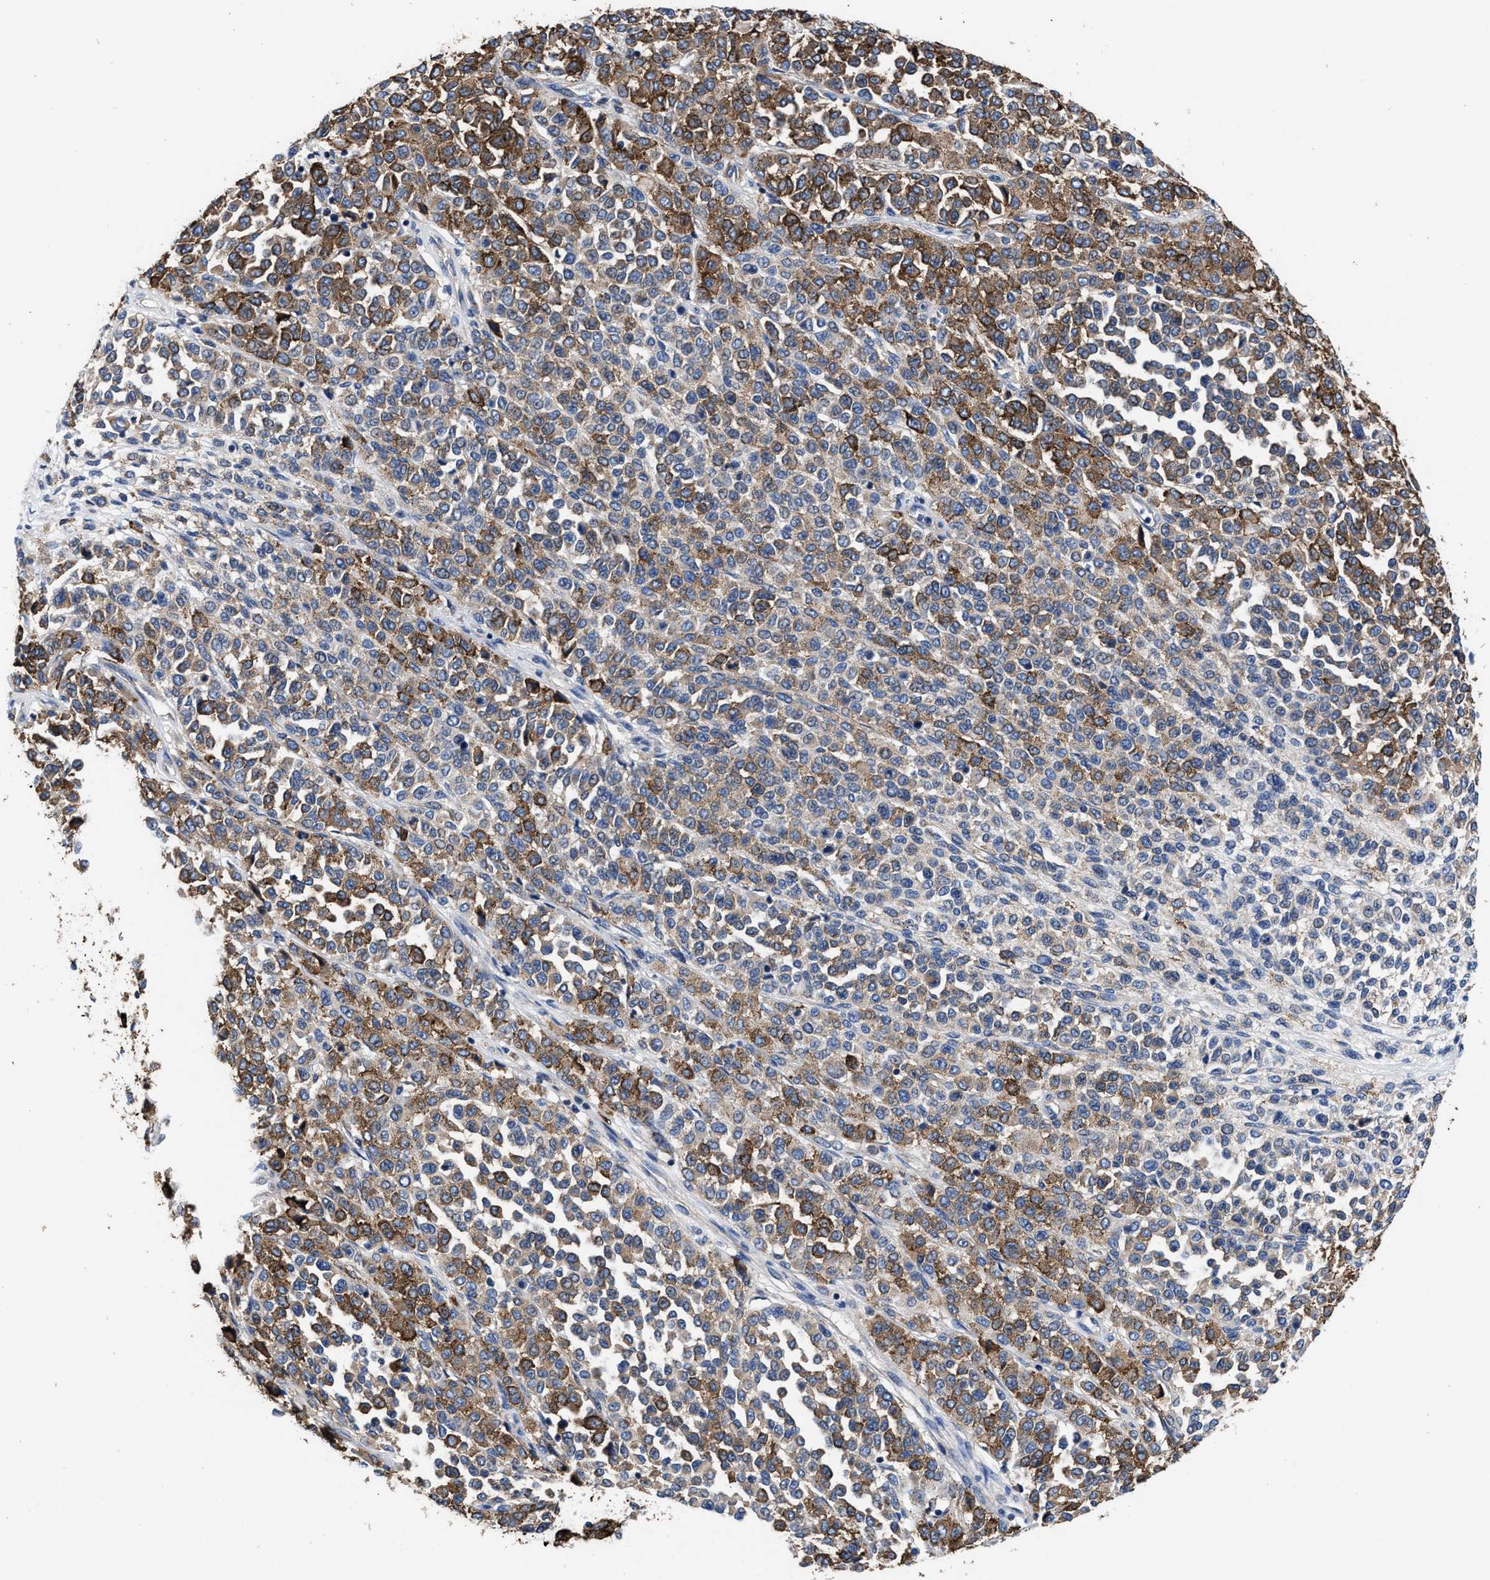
{"staining": {"intensity": "moderate", "quantity": ">75%", "location": "cytoplasmic/membranous"}, "tissue": "melanoma", "cell_type": "Tumor cells", "image_type": "cancer", "snomed": [{"axis": "morphology", "description": "Malignant melanoma, Metastatic site"}, {"axis": "topography", "description": "Pancreas"}], "caption": "This histopathology image shows immunohistochemistry (IHC) staining of human malignant melanoma (metastatic site), with medium moderate cytoplasmic/membranous staining in approximately >75% of tumor cells.", "gene": "TMEM30A", "patient": {"sex": "female", "age": 30}}